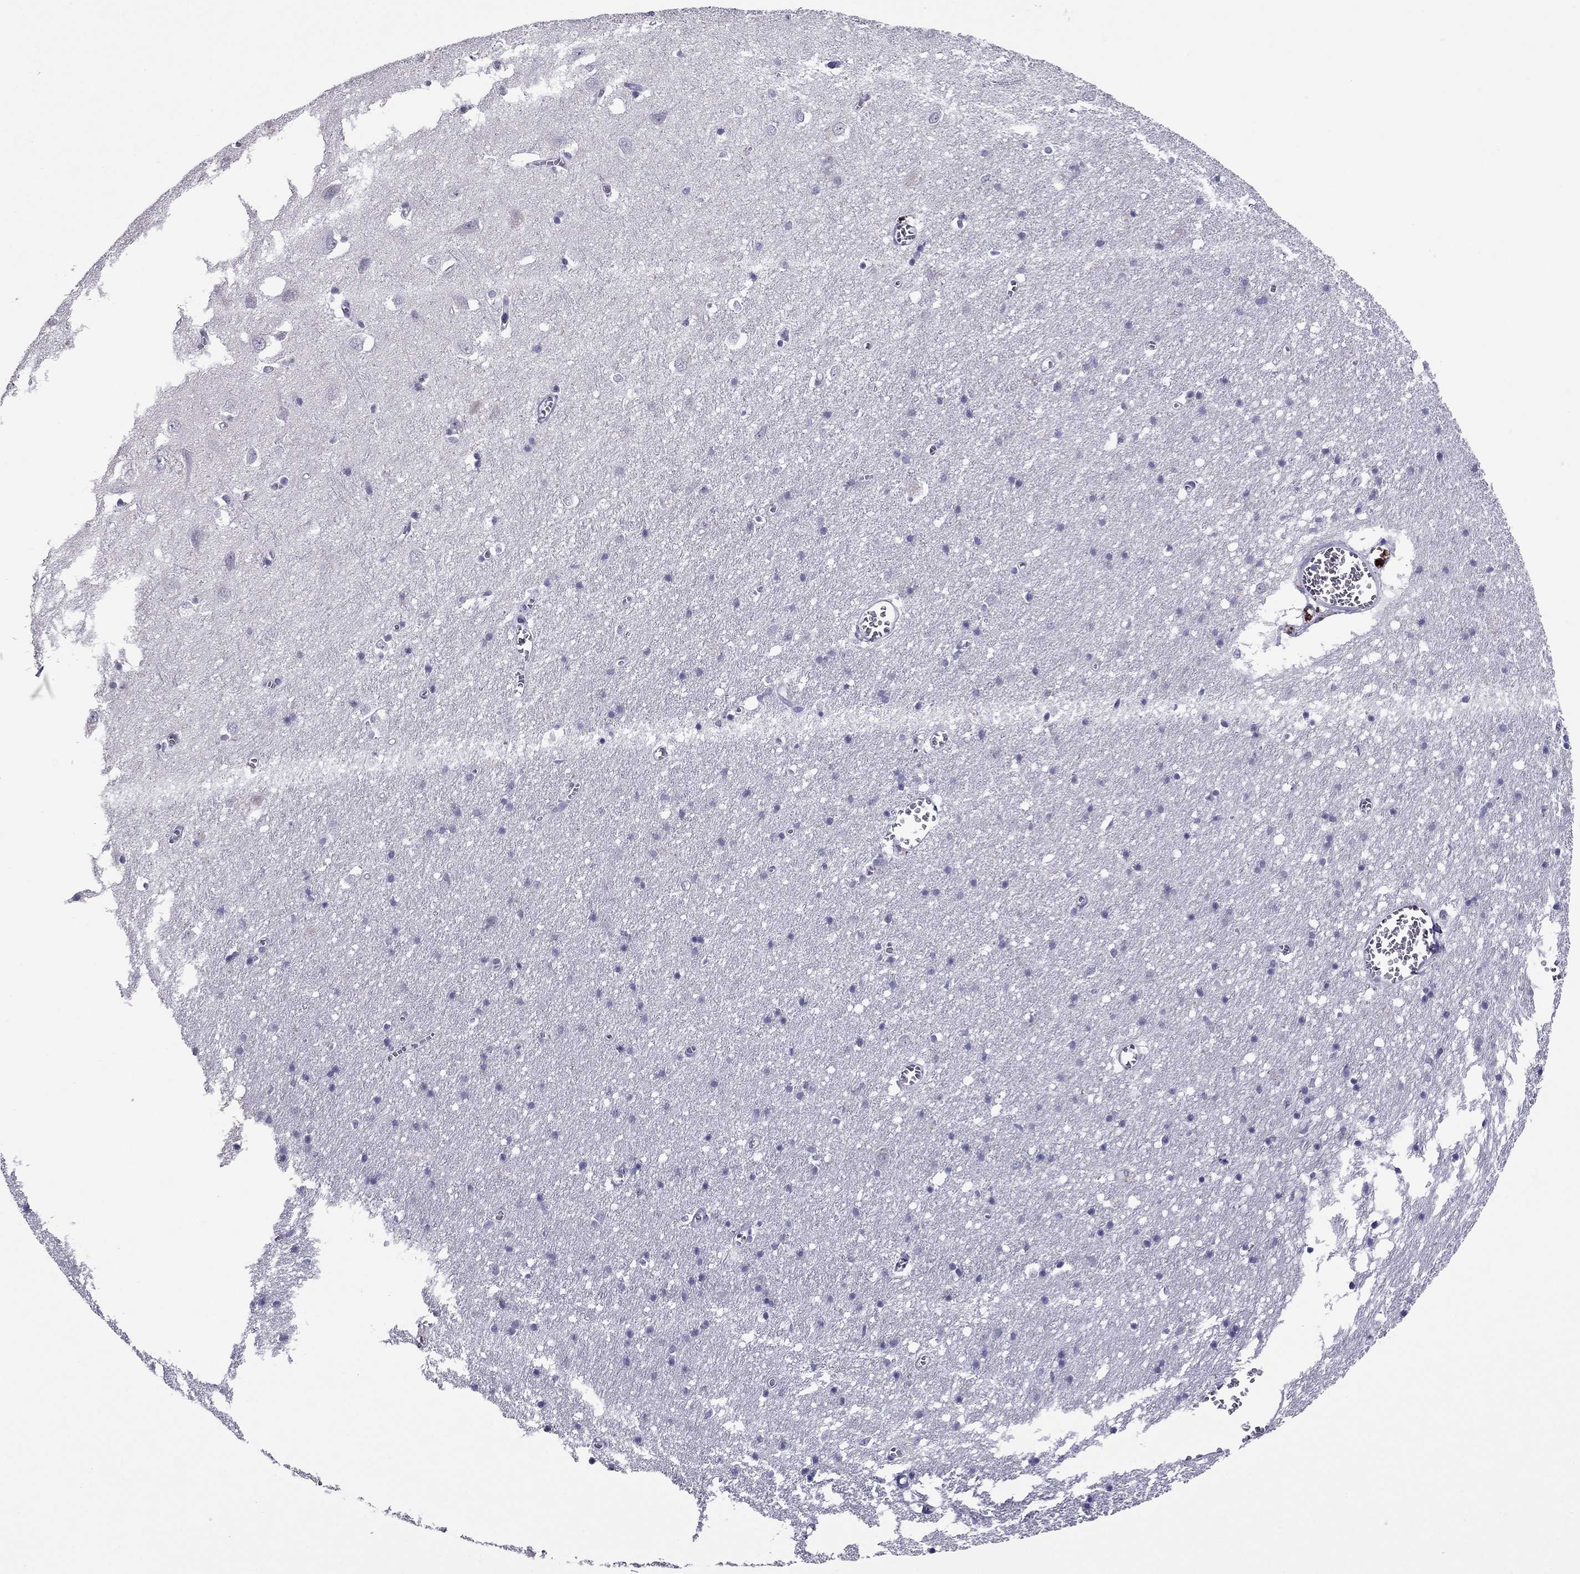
{"staining": {"intensity": "negative", "quantity": "none", "location": "none"}, "tissue": "cerebral cortex", "cell_type": "Endothelial cells", "image_type": "normal", "snomed": [{"axis": "morphology", "description": "Normal tissue, NOS"}, {"axis": "topography", "description": "Cerebral cortex"}], "caption": "Immunohistochemical staining of unremarkable human cerebral cortex exhibits no significant staining in endothelial cells.", "gene": "MYBPH", "patient": {"sex": "male", "age": 70}}